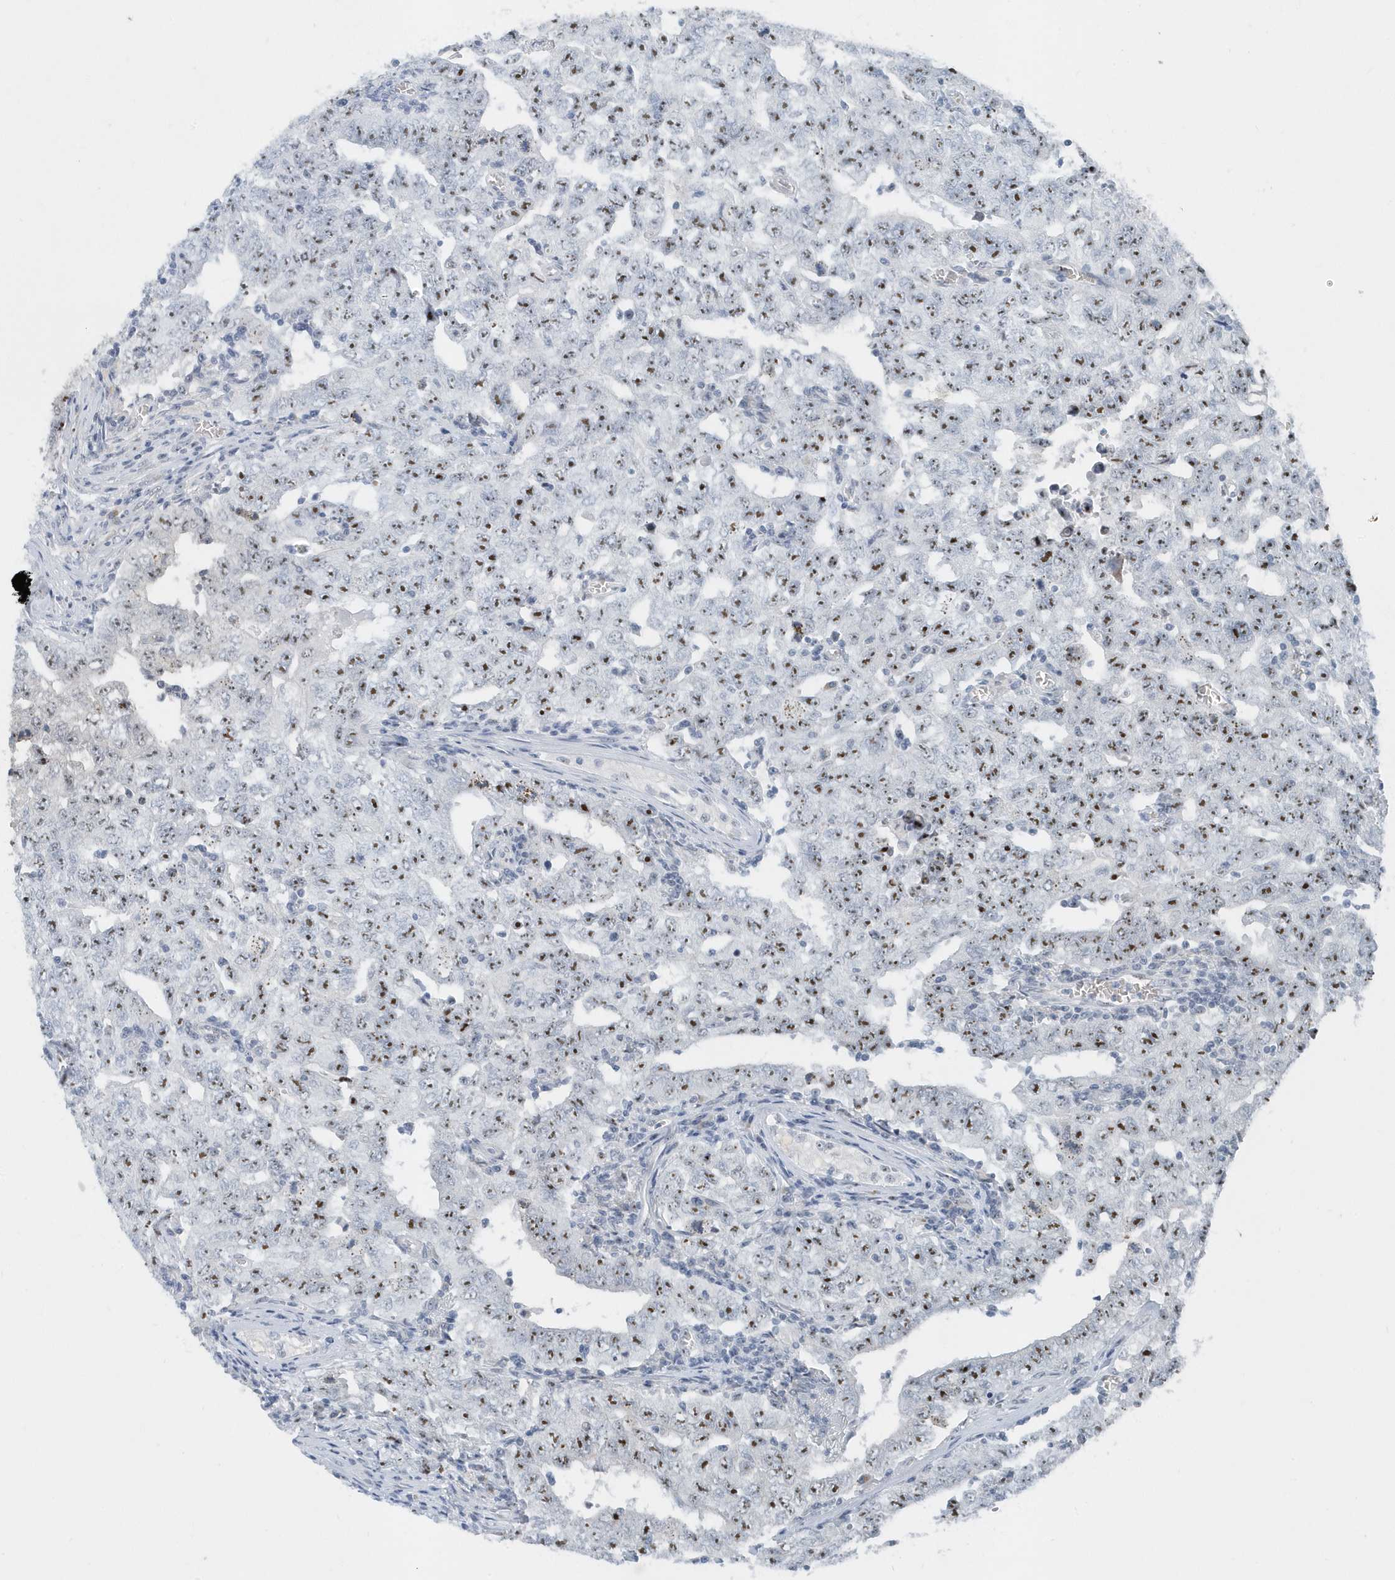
{"staining": {"intensity": "moderate", "quantity": ">75%", "location": "nuclear"}, "tissue": "testis cancer", "cell_type": "Tumor cells", "image_type": "cancer", "snomed": [{"axis": "morphology", "description": "Carcinoma, Embryonal, NOS"}, {"axis": "topography", "description": "Testis"}], "caption": "Immunohistochemical staining of testis cancer (embryonal carcinoma) reveals moderate nuclear protein expression in approximately >75% of tumor cells.", "gene": "RPF2", "patient": {"sex": "male", "age": 26}}